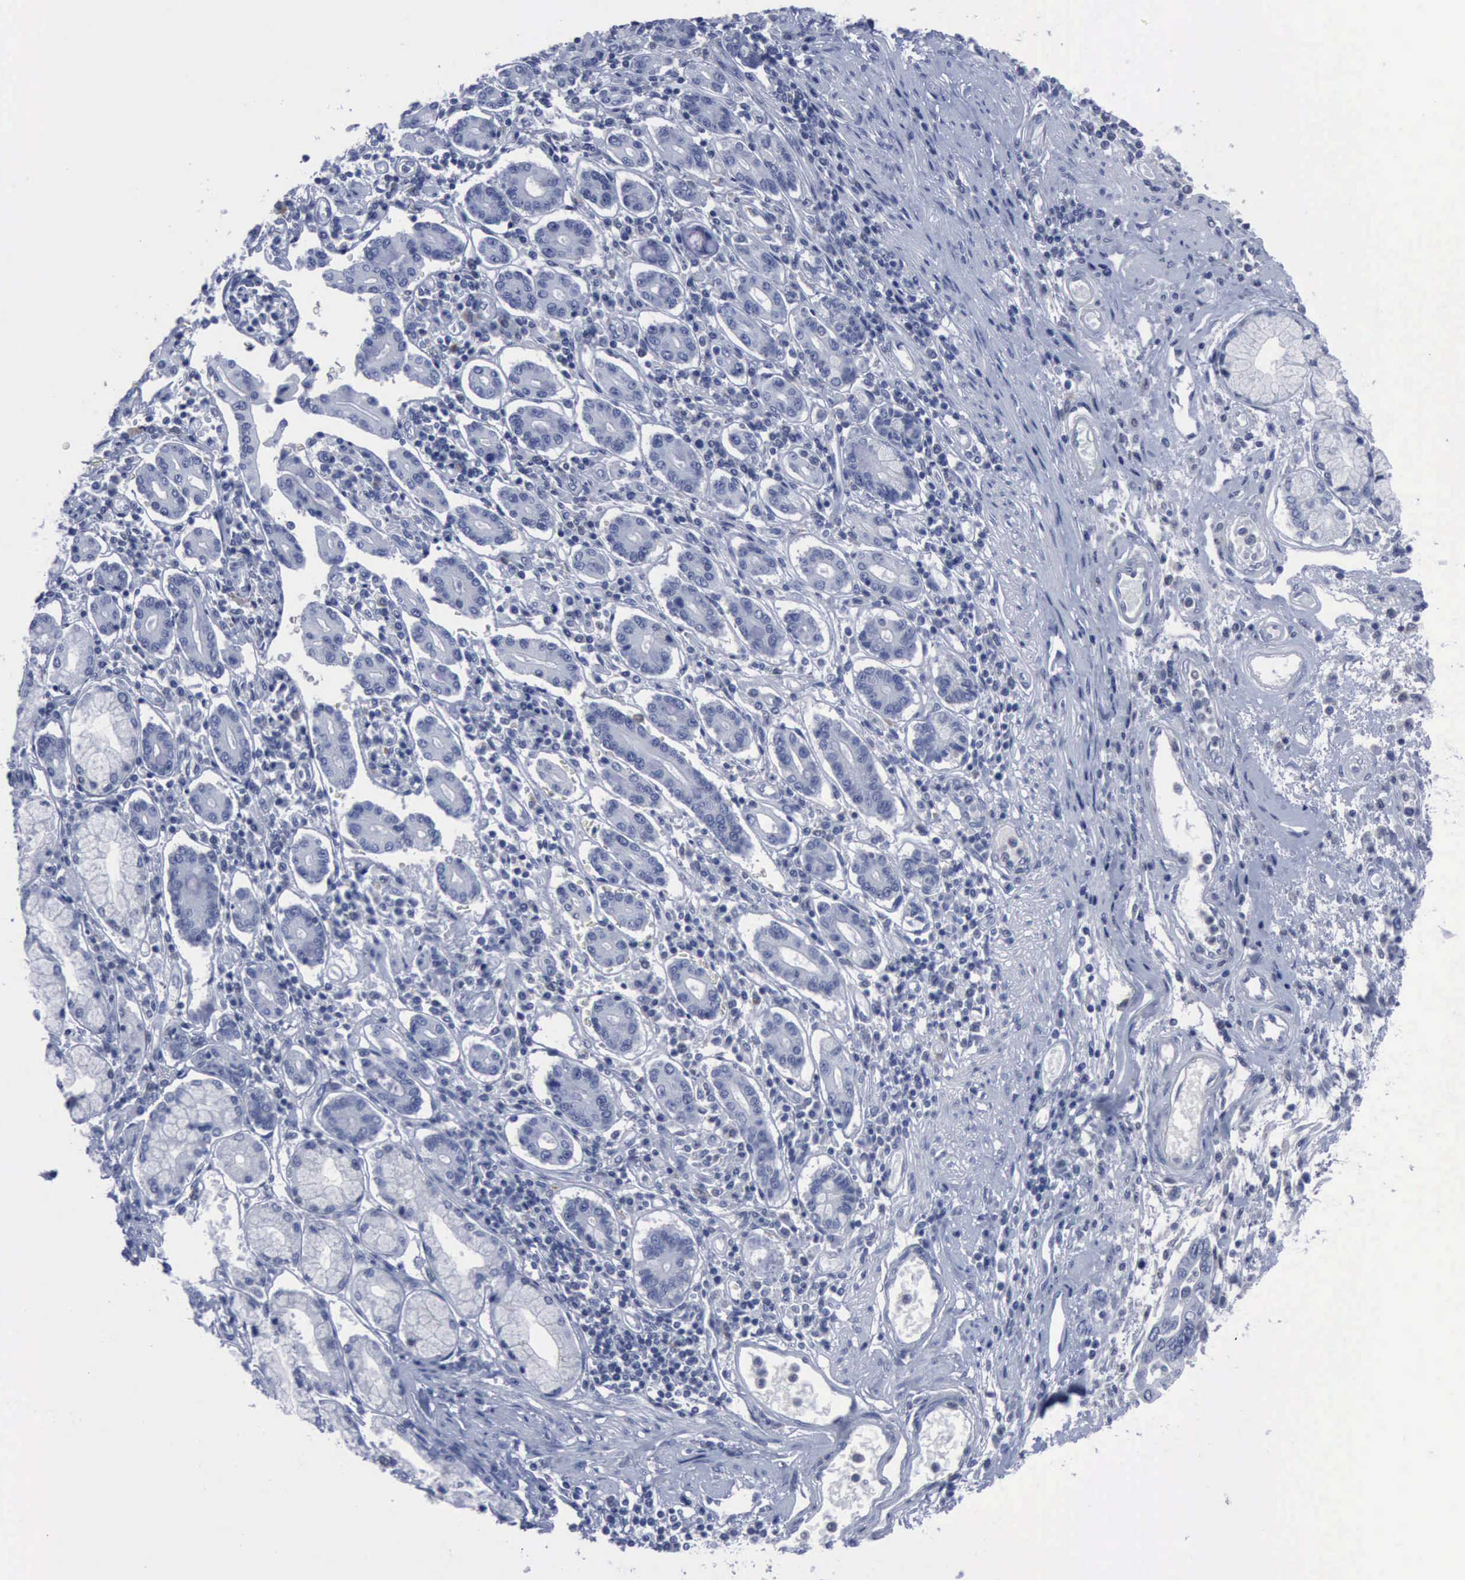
{"staining": {"intensity": "negative", "quantity": "none", "location": "none"}, "tissue": "pancreatic cancer", "cell_type": "Tumor cells", "image_type": "cancer", "snomed": [{"axis": "morphology", "description": "Adenocarcinoma, NOS"}, {"axis": "topography", "description": "Pancreas"}], "caption": "This image is of pancreatic adenocarcinoma stained with IHC to label a protein in brown with the nuclei are counter-stained blue. There is no expression in tumor cells.", "gene": "CSTA", "patient": {"sex": "female", "age": 57}}